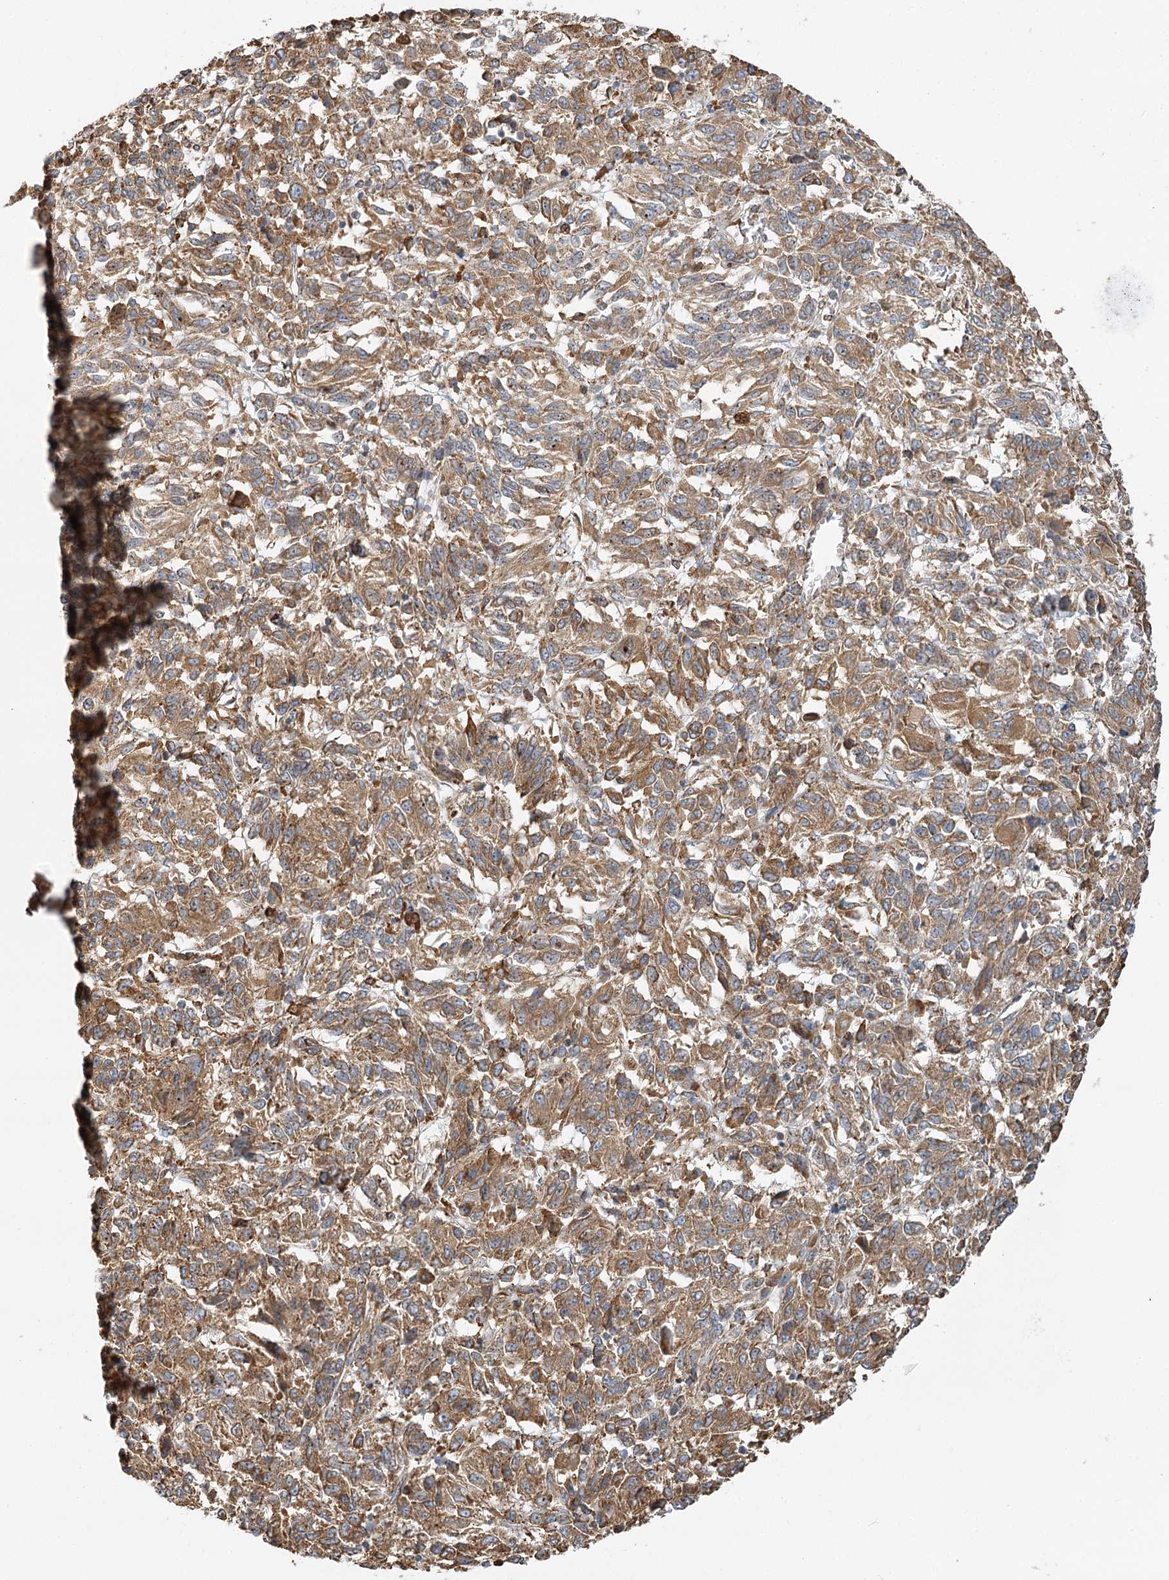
{"staining": {"intensity": "moderate", "quantity": ">75%", "location": "cytoplasmic/membranous"}, "tissue": "melanoma", "cell_type": "Tumor cells", "image_type": "cancer", "snomed": [{"axis": "morphology", "description": "Malignant melanoma, Metastatic site"}, {"axis": "topography", "description": "Lung"}], "caption": "Melanoma stained with a brown dye displays moderate cytoplasmic/membranous positive staining in about >75% of tumor cells.", "gene": "TAS1R1", "patient": {"sex": "male", "age": 64}}